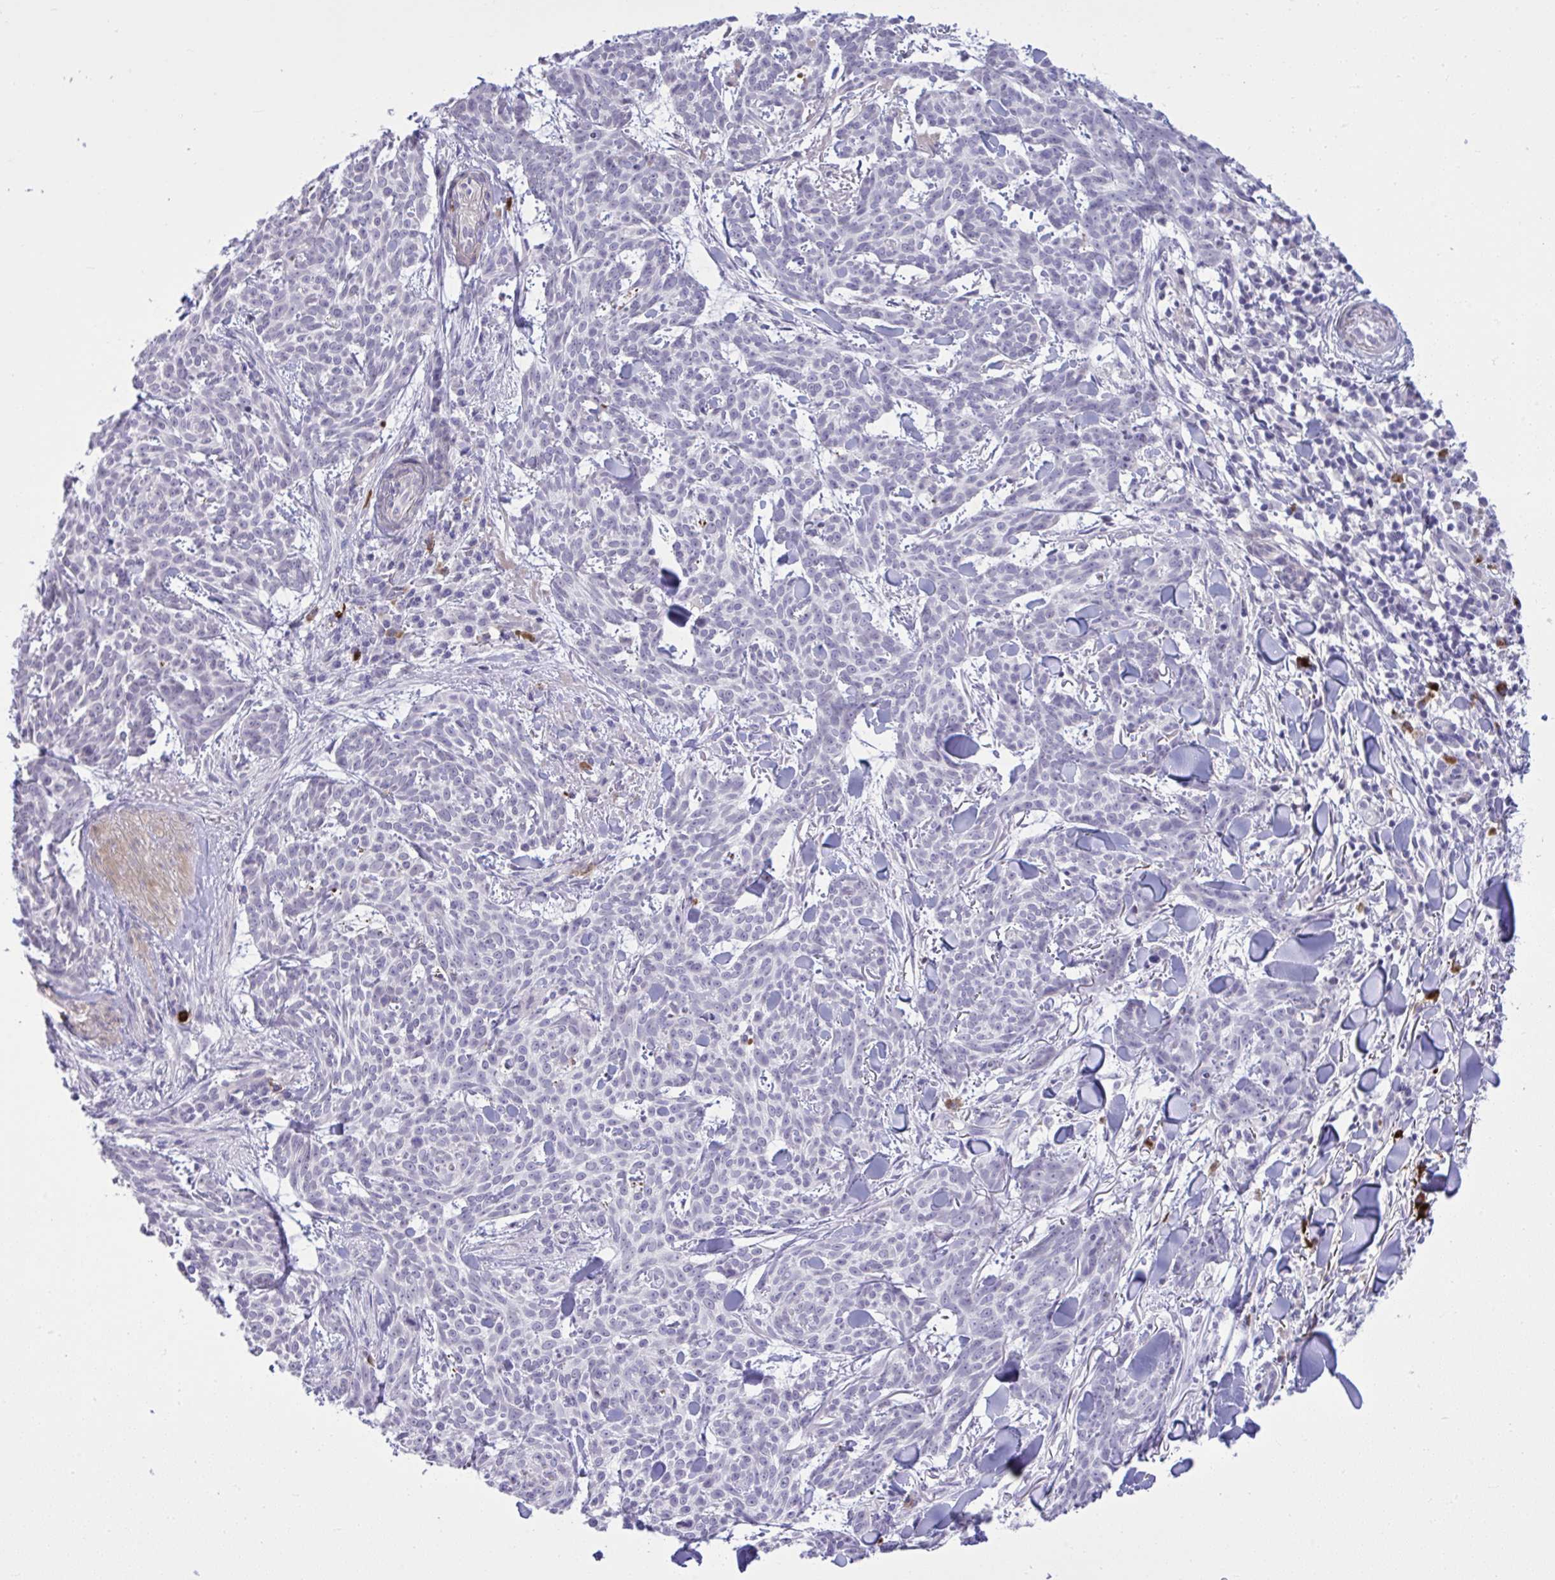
{"staining": {"intensity": "negative", "quantity": "none", "location": "none"}, "tissue": "skin cancer", "cell_type": "Tumor cells", "image_type": "cancer", "snomed": [{"axis": "morphology", "description": "Basal cell carcinoma"}, {"axis": "topography", "description": "Skin"}], "caption": "A high-resolution histopathology image shows immunohistochemistry staining of basal cell carcinoma (skin), which reveals no significant expression in tumor cells.", "gene": "SPAG1", "patient": {"sex": "female", "age": 93}}